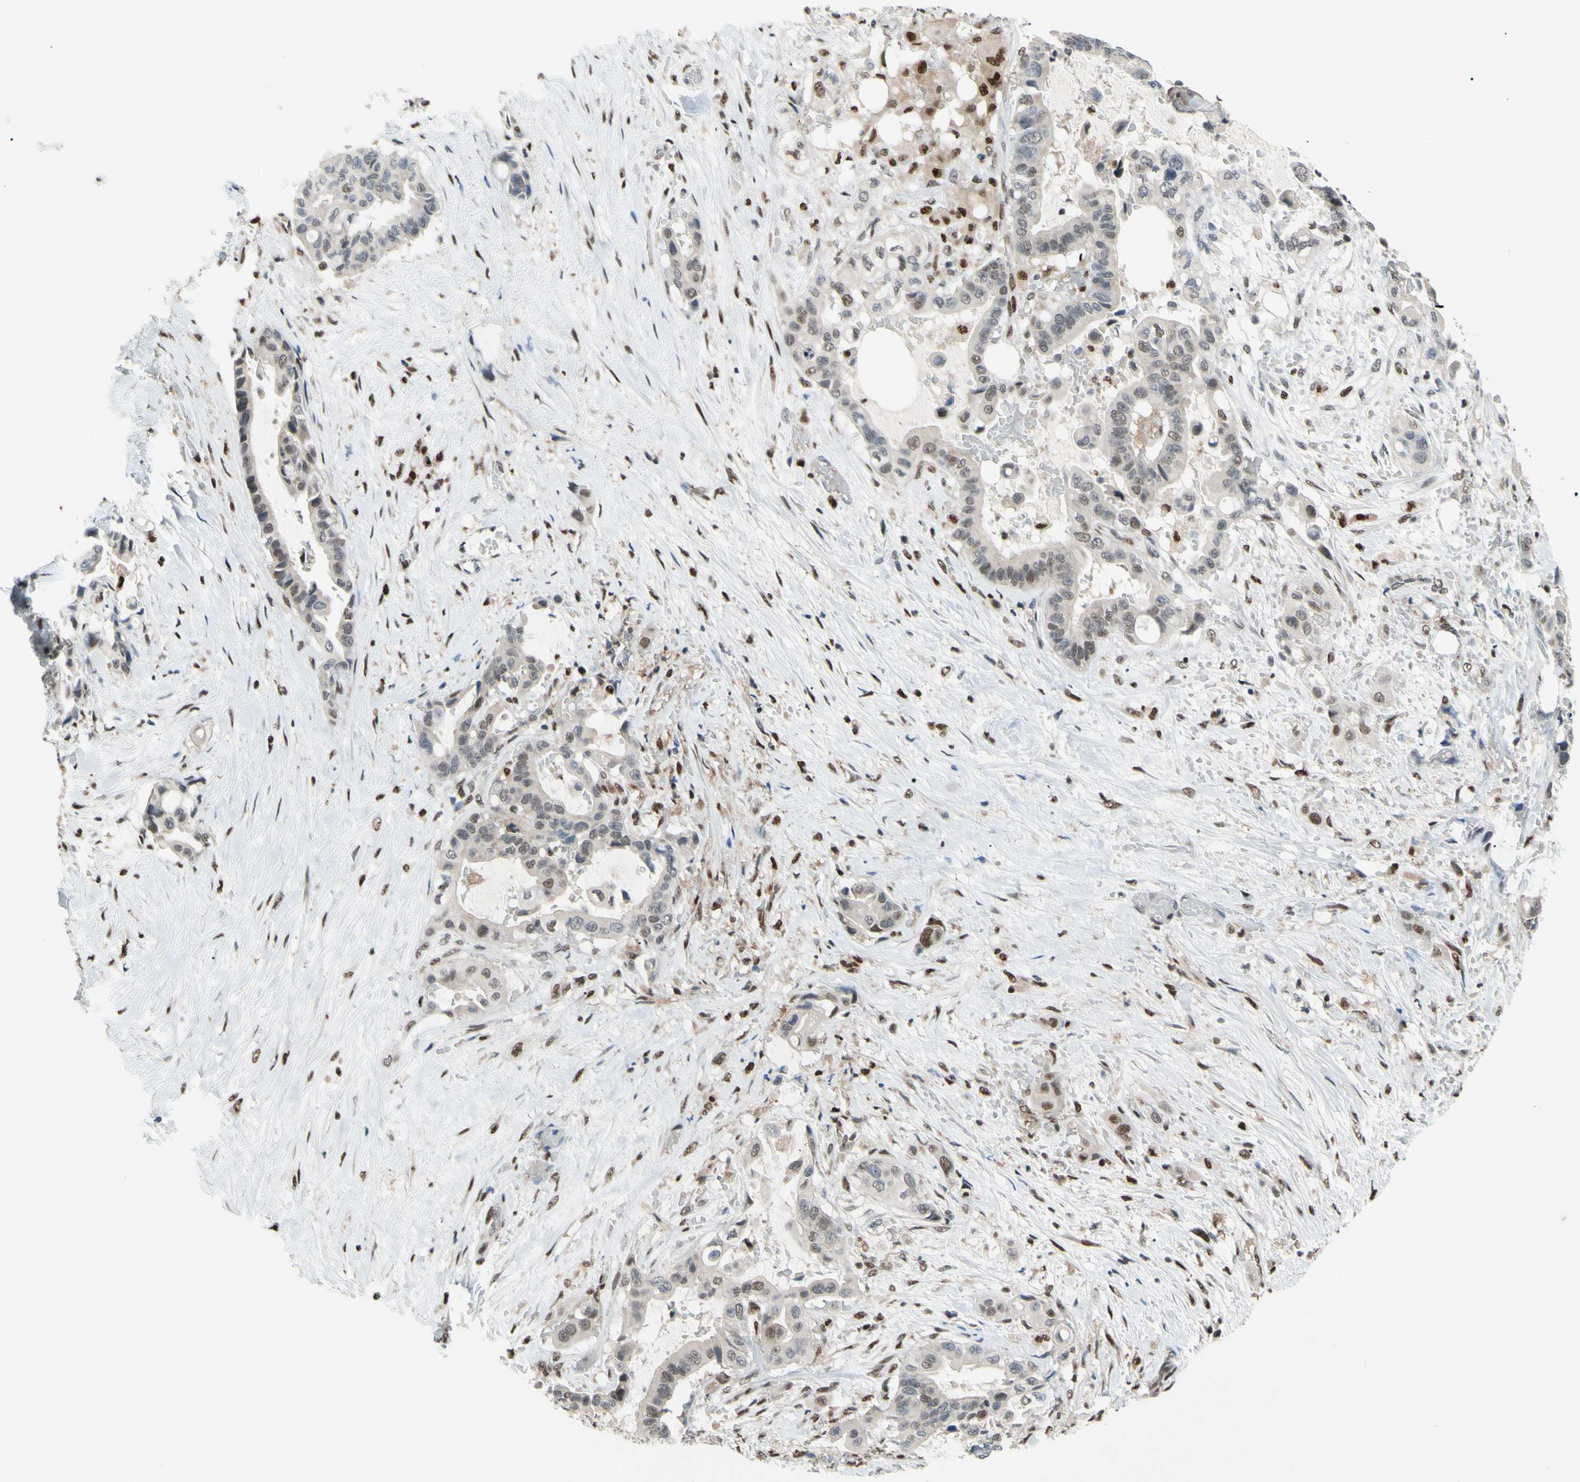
{"staining": {"intensity": "moderate", "quantity": "<25%", "location": "nuclear"}, "tissue": "liver cancer", "cell_type": "Tumor cells", "image_type": "cancer", "snomed": [{"axis": "morphology", "description": "Cholangiocarcinoma"}, {"axis": "topography", "description": "Liver"}], "caption": "Immunohistochemistry (IHC) (DAB (3,3'-diaminobenzidine)) staining of human liver cancer shows moderate nuclear protein positivity in about <25% of tumor cells.", "gene": "FKBP5", "patient": {"sex": "female", "age": 61}}